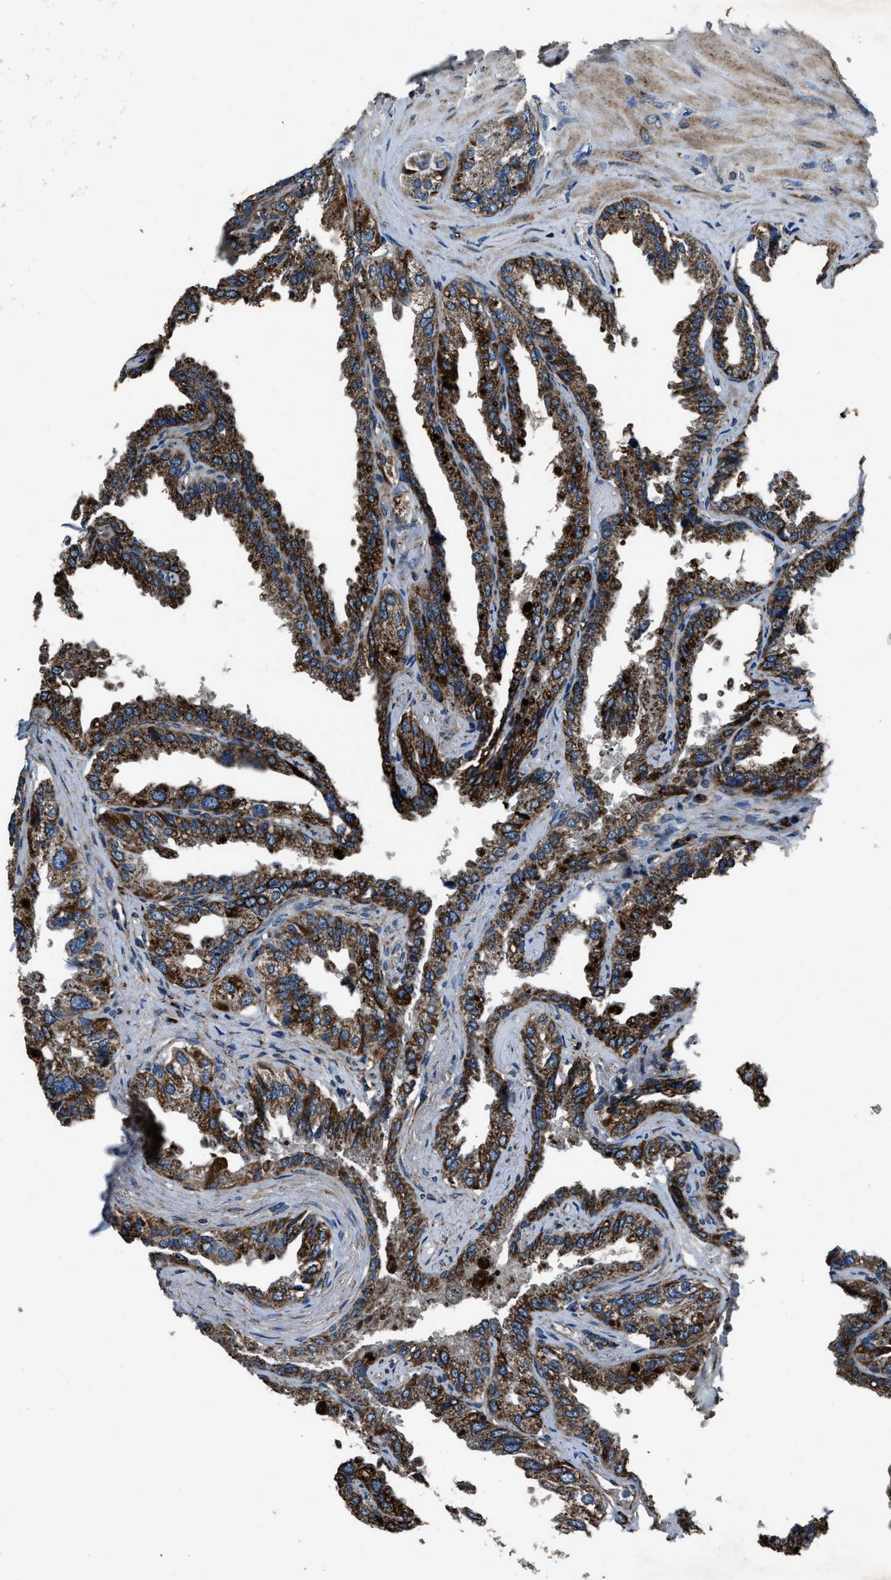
{"staining": {"intensity": "moderate", "quantity": ">75%", "location": "cytoplasmic/membranous"}, "tissue": "seminal vesicle", "cell_type": "Glandular cells", "image_type": "normal", "snomed": [{"axis": "morphology", "description": "Normal tissue, NOS"}, {"axis": "topography", "description": "Seminal veicle"}], "caption": "A photomicrograph showing moderate cytoplasmic/membranous positivity in about >75% of glandular cells in normal seminal vesicle, as visualized by brown immunohistochemical staining.", "gene": "OGDH", "patient": {"sex": "male", "age": 68}}